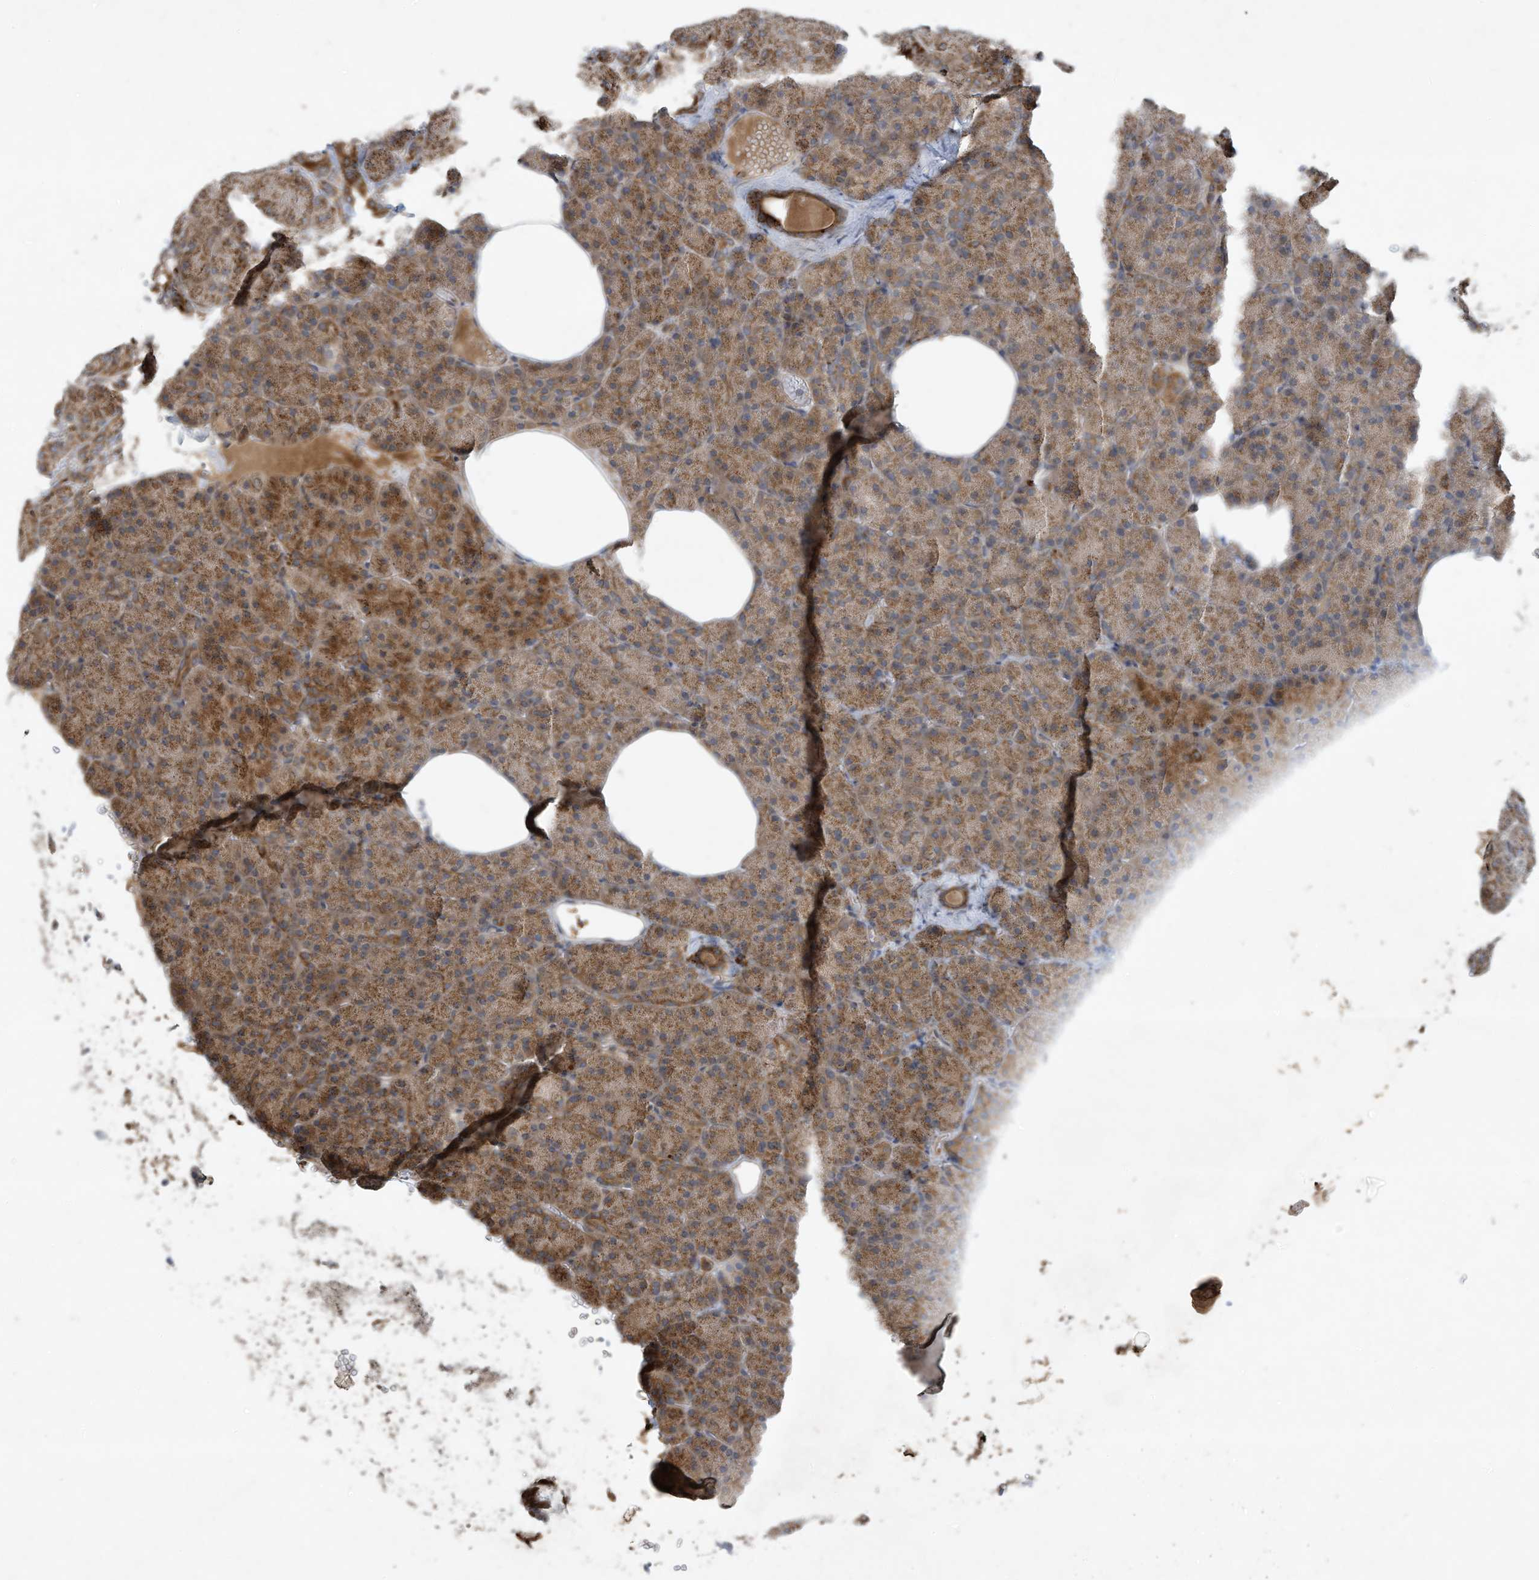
{"staining": {"intensity": "moderate", "quantity": ">75%", "location": "cytoplasmic/membranous"}, "tissue": "pancreas", "cell_type": "Exocrine glandular cells", "image_type": "normal", "snomed": [{"axis": "morphology", "description": "Normal tissue, NOS"}, {"axis": "morphology", "description": "Carcinoid, malignant, NOS"}, {"axis": "topography", "description": "Pancreas"}], "caption": "Protein expression by IHC demonstrates moderate cytoplasmic/membranous expression in about >75% of exocrine glandular cells in normal pancreas.", "gene": "C2orf74", "patient": {"sex": "female", "age": 35}}